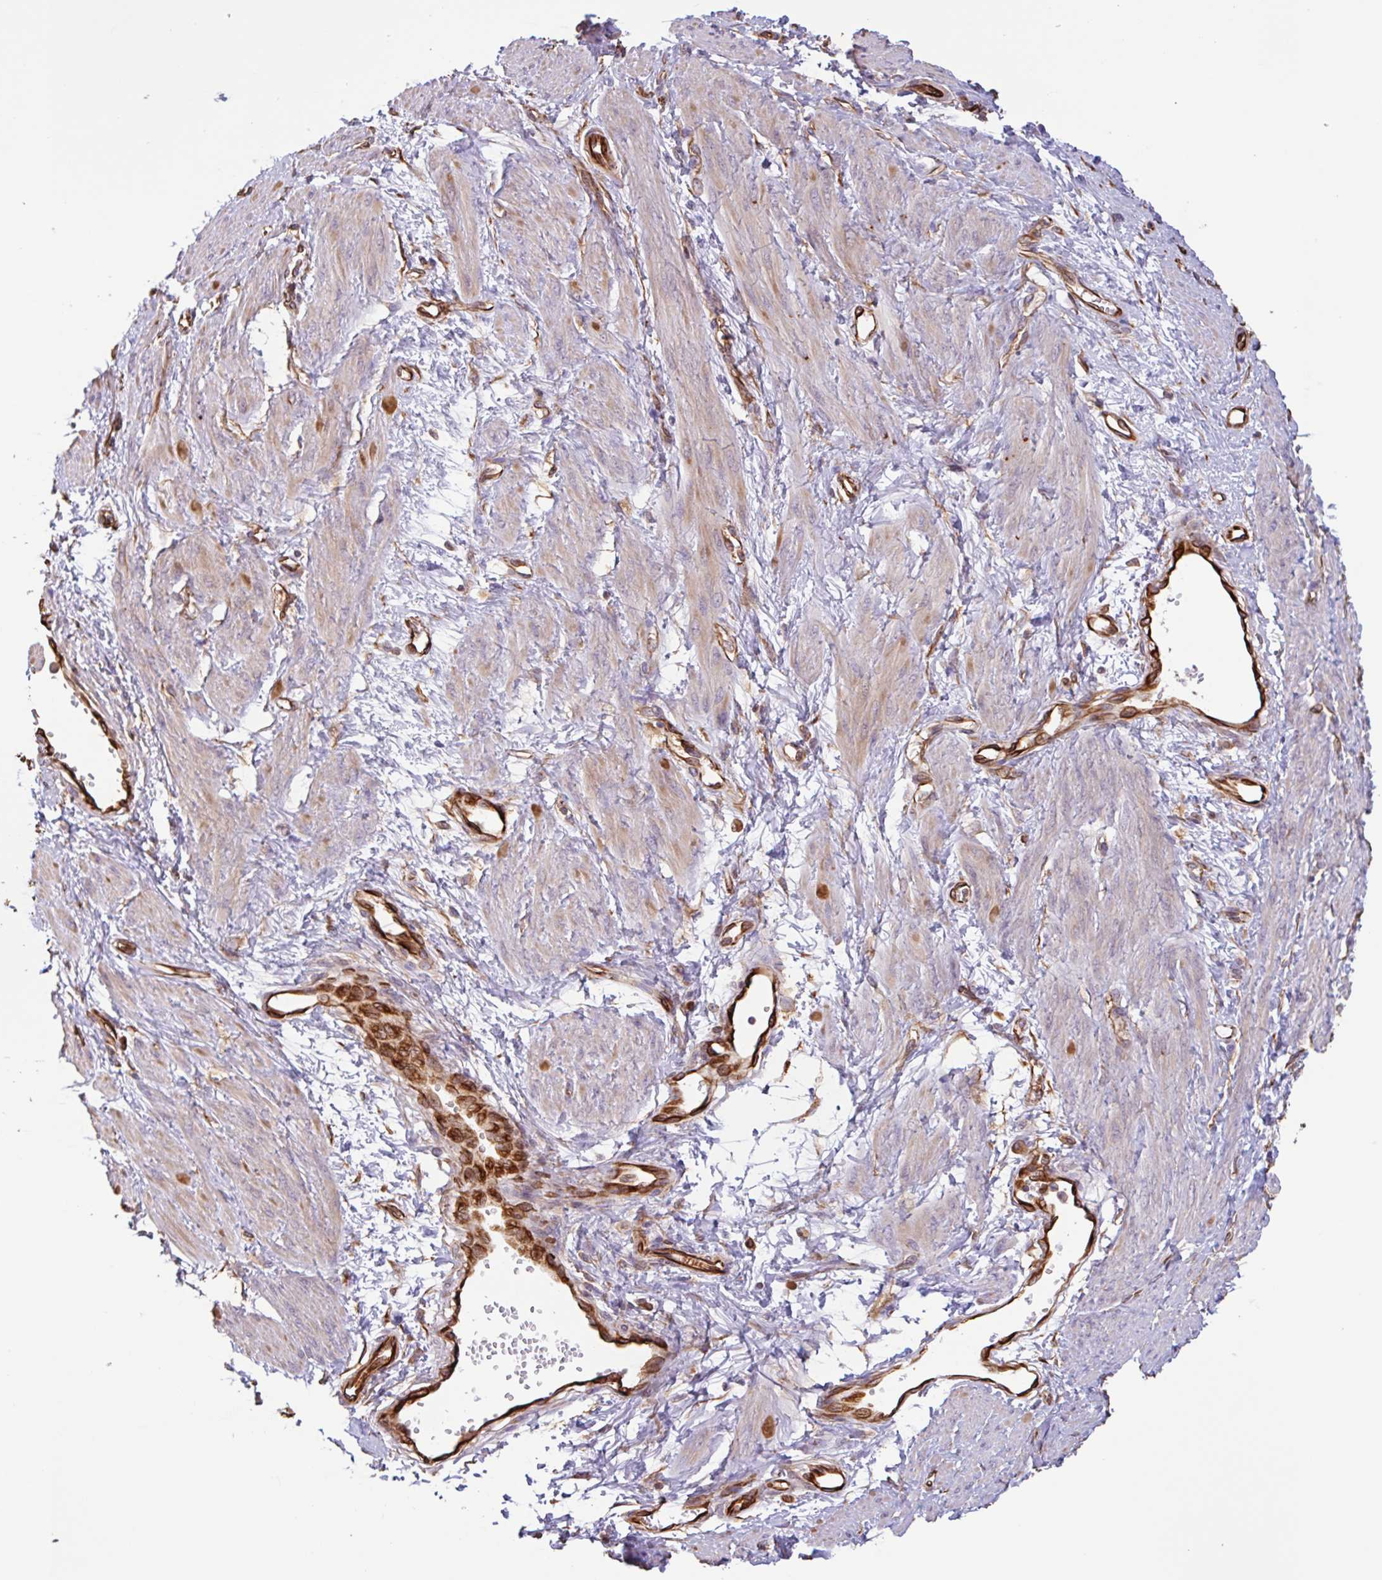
{"staining": {"intensity": "moderate", "quantity": "25%-75%", "location": "cytoplasmic/membranous"}, "tissue": "smooth muscle", "cell_type": "Smooth muscle cells", "image_type": "normal", "snomed": [{"axis": "morphology", "description": "Normal tissue, NOS"}, {"axis": "topography", "description": "Smooth muscle"}, {"axis": "topography", "description": "Uterus"}], "caption": "Immunohistochemical staining of normal human smooth muscle exhibits moderate cytoplasmic/membranous protein positivity in approximately 25%-75% of smooth muscle cells.", "gene": "ZNF790", "patient": {"sex": "female", "age": 39}}